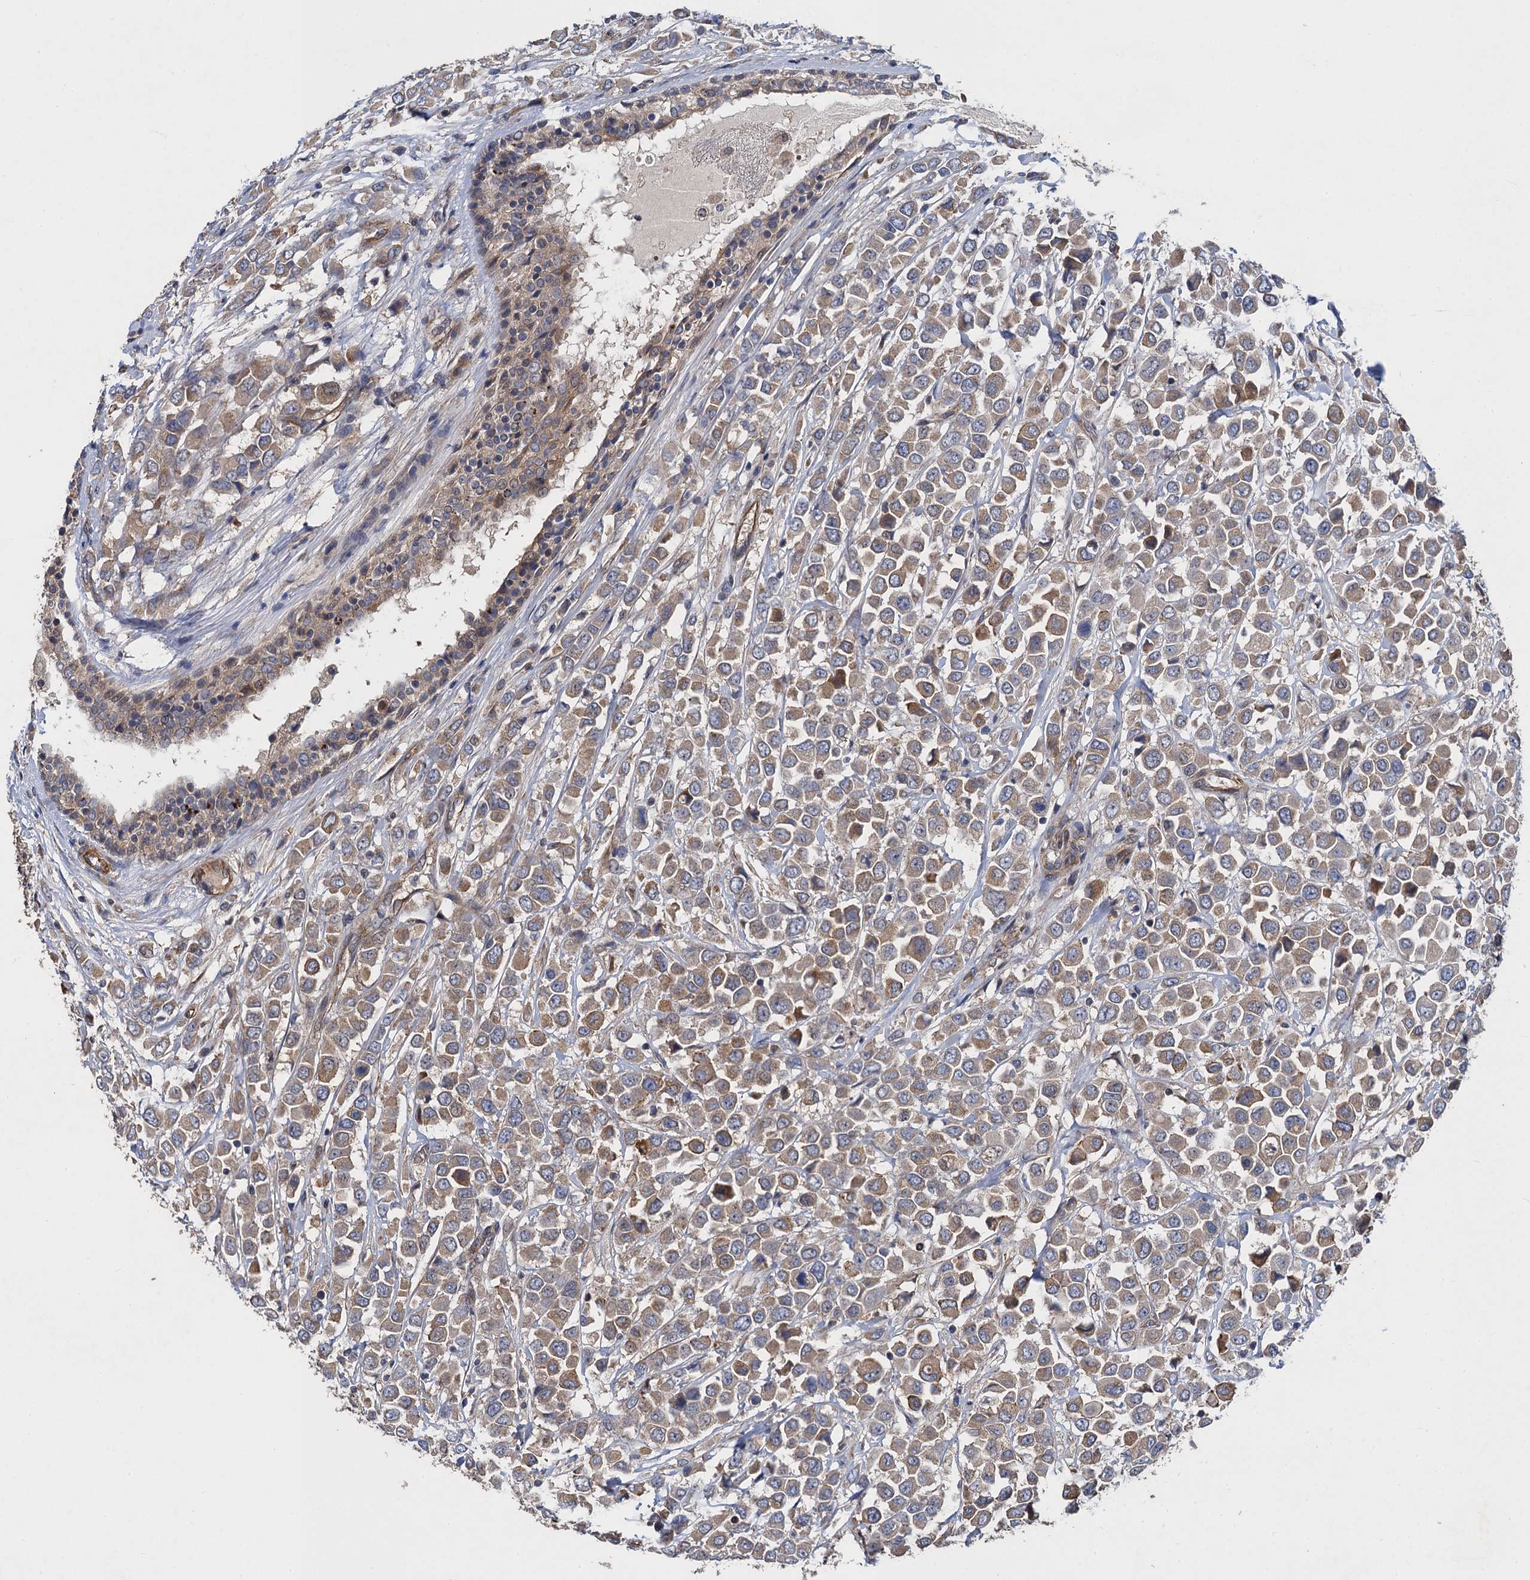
{"staining": {"intensity": "moderate", "quantity": ">75%", "location": "cytoplasmic/membranous"}, "tissue": "breast cancer", "cell_type": "Tumor cells", "image_type": "cancer", "snomed": [{"axis": "morphology", "description": "Duct carcinoma"}, {"axis": "topography", "description": "Breast"}], "caption": "Immunohistochemistry (IHC) (DAB) staining of human breast intraductal carcinoma exhibits moderate cytoplasmic/membranous protein expression in about >75% of tumor cells. The staining is performed using DAB brown chromogen to label protein expression. The nuclei are counter-stained blue using hematoxylin.", "gene": "PJA2", "patient": {"sex": "female", "age": 61}}